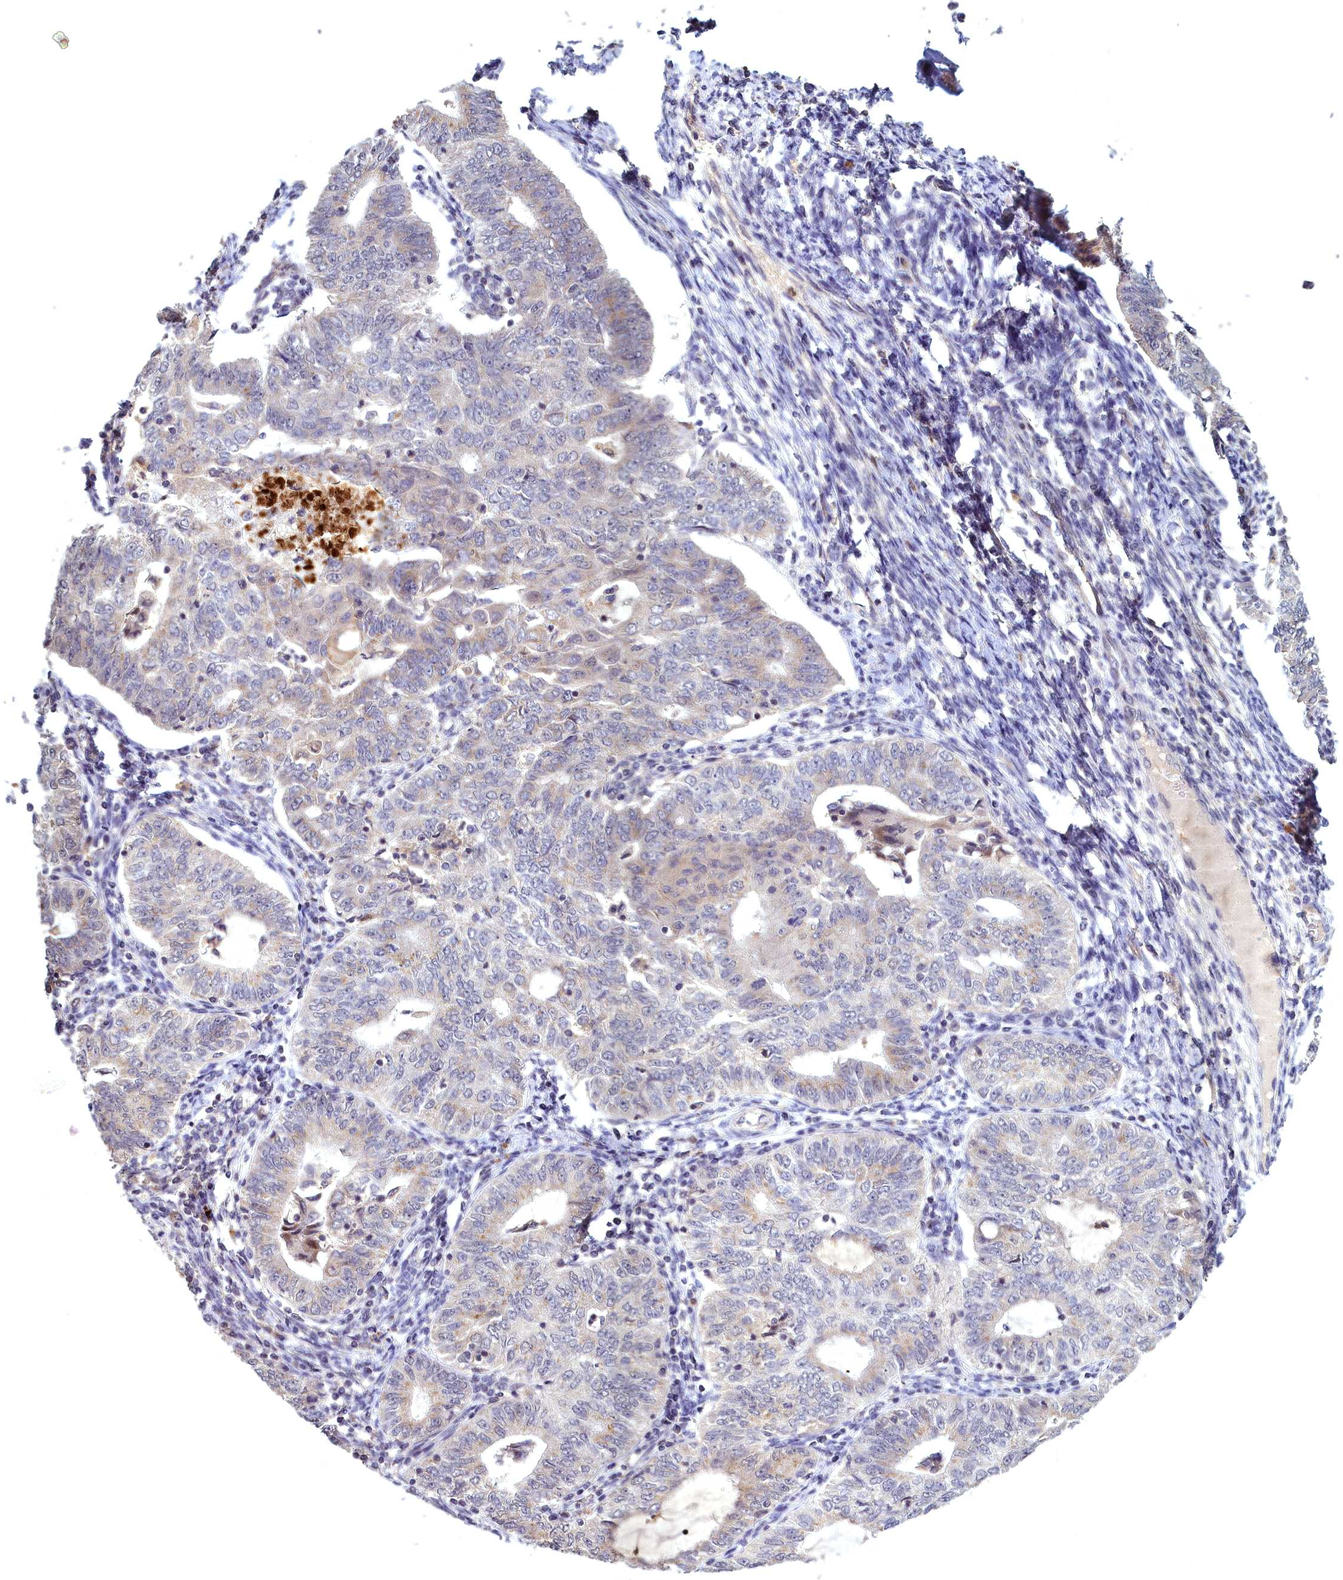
{"staining": {"intensity": "weak", "quantity": "25%-75%", "location": "cytoplasmic/membranous"}, "tissue": "endometrial cancer", "cell_type": "Tumor cells", "image_type": "cancer", "snomed": [{"axis": "morphology", "description": "Adenocarcinoma, NOS"}, {"axis": "topography", "description": "Endometrium"}], "caption": "Immunohistochemistry image of neoplastic tissue: human endometrial adenocarcinoma stained using IHC exhibits low levels of weak protein expression localized specifically in the cytoplasmic/membranous of tumor cells, appearing as a cytoplasmic/membranous brown color.", "gene": "EPB41L4B", "patient": {"sex": "female", "age": 32}}